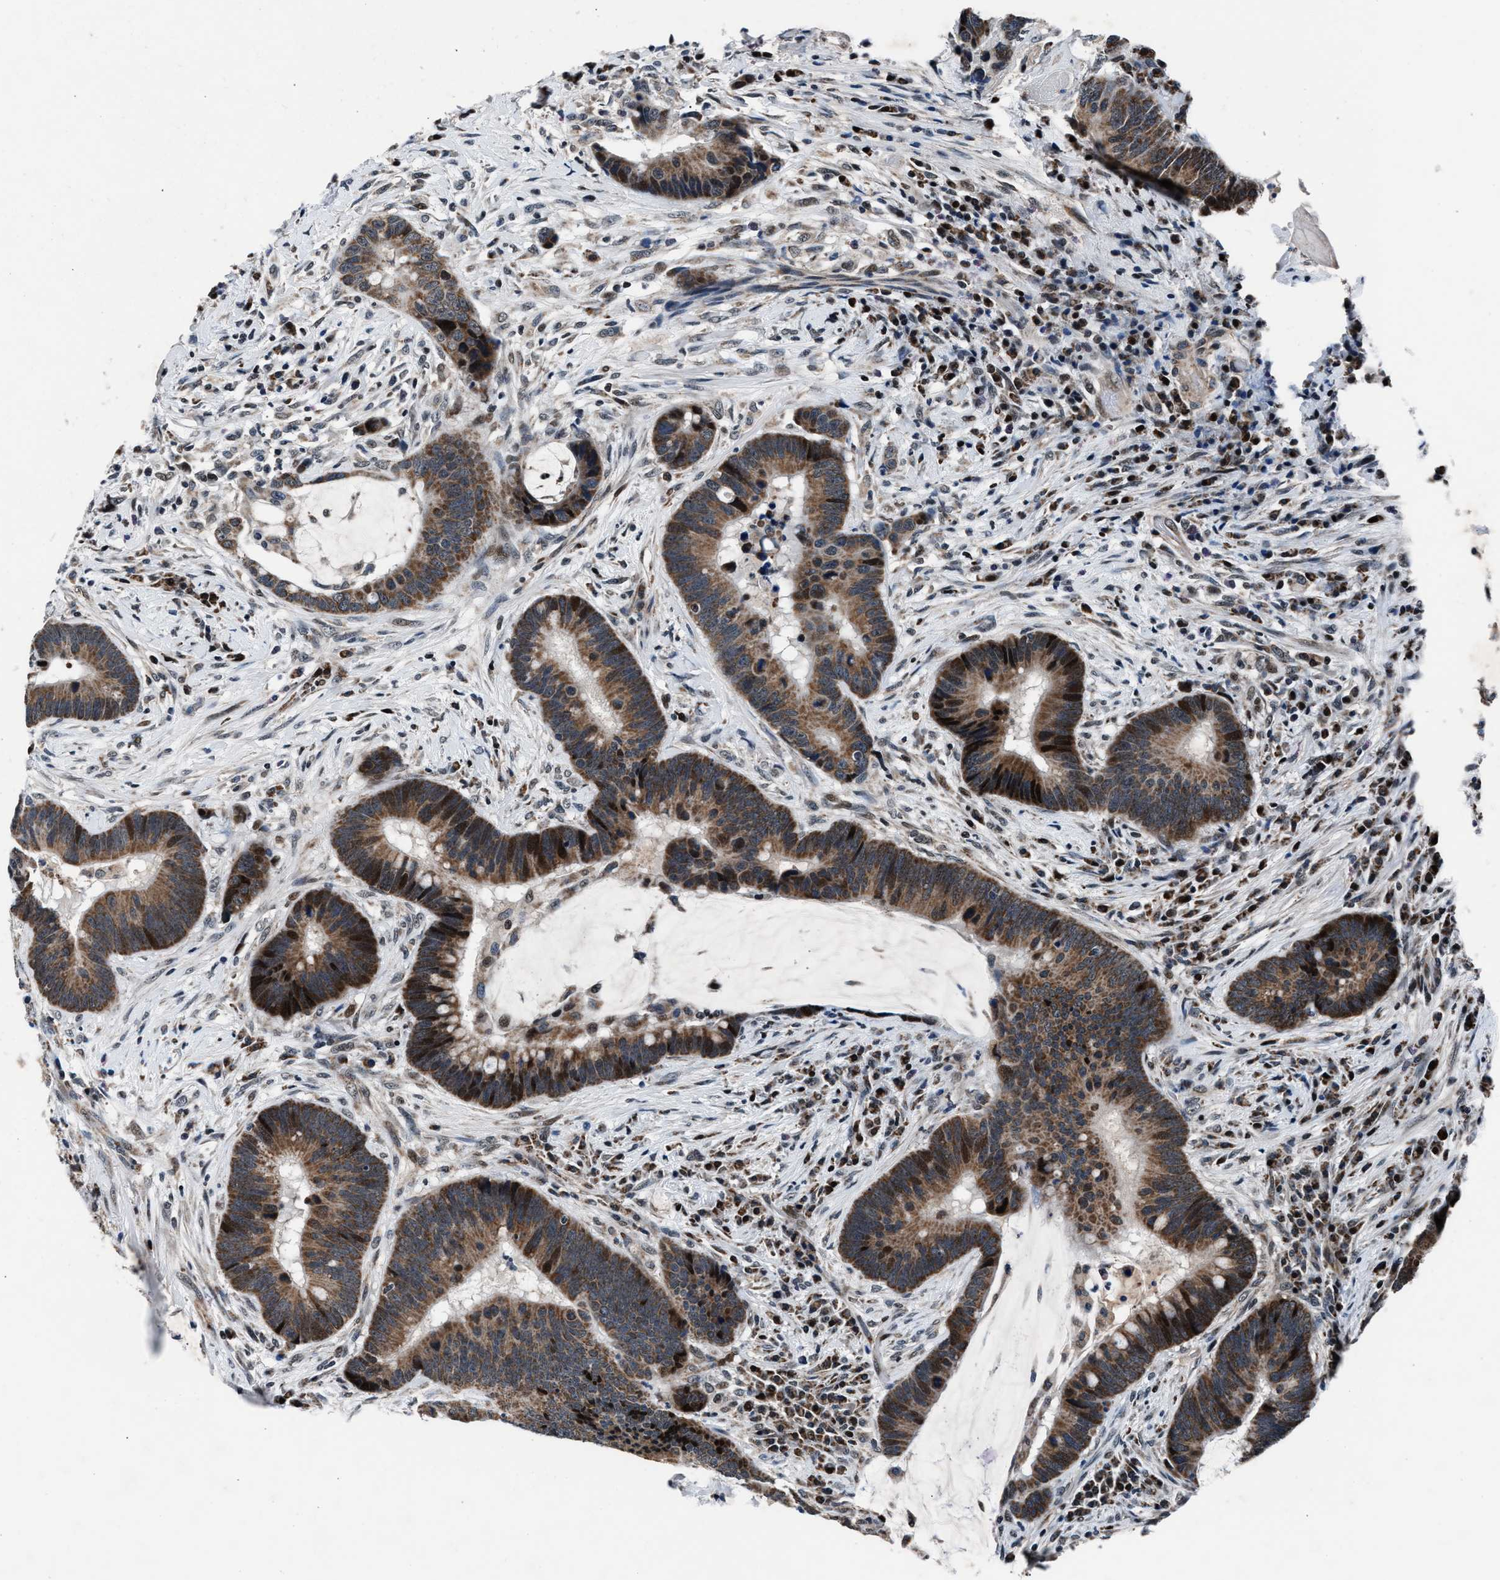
{"staining": {"intensity": "moderate", "quantity": ">75%", "location": "cytoplasmic/membranous,nuclear"}, "tissue": "colorectal cancer", "cell_type": "Tumor cells", "image_type": "cancer", "snomed": [{"axis": "morphology", "description": "Adenocarcinoma, NOS"}, {"axis": "topography", "description": "Rectum"}, {"axis": "topography", "description": "Anal"}], "caption": "High-magnification brightfield microscopy of adenocarcinoma (colorectal) stained with DAB (brown) and counterstained with hematoxylin (blue). tumor cells exhibit moderate cytoplasmic/membranous and nuclear positivity is identified in about>75% of cells. The staining was performed using DAB to visualize the protein expression in brown, while the nuclei were stained in blue with hematoxylin (Magnification: 20x).", "gene": "PRRC2B", "patient": {"sex": "female", "age": 89}}